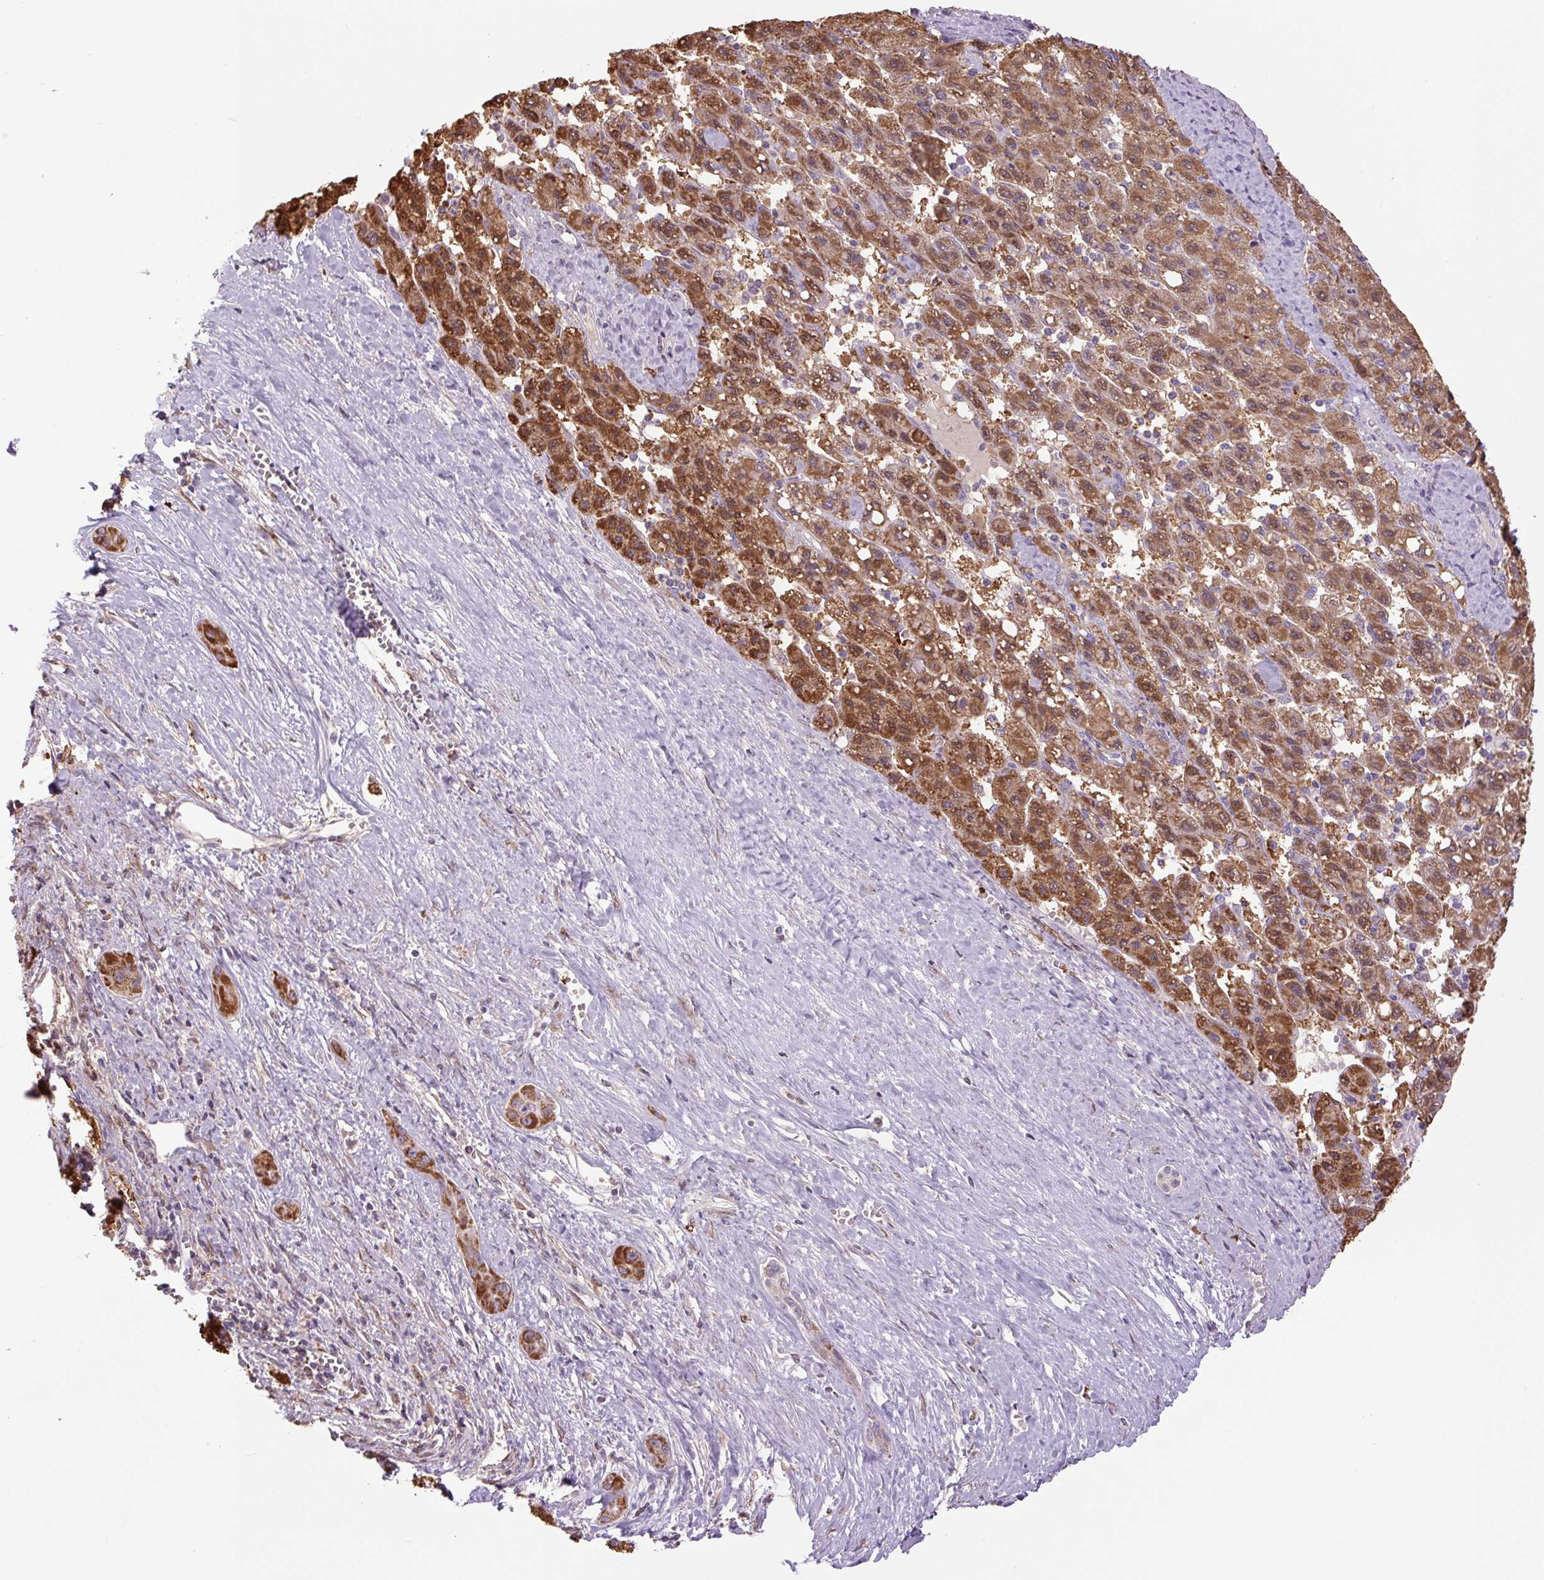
{"staining": {"intensity": "strong", "quantity": ">75%", "location": "cytoplasmic/membranous,nuclear"}, "tissue": "liver cancer", "cell_type": "Tumor cells", "image_type": "cancer", "snomed": [{"axis": "morphology", "description": "Carcinoma, Hepatocellular, NOS"}, {"axis": "topography", "description": "Liver"}], "caption": "Immunohistochemistry (IHC) of hepatocellular carcinoma (liver) demonstrates high levels of strong cytoplasmic/membranous and nuclear staining in about >75% of tumor cells. (brown staining indicates protein expression, while blue staining denotes nuclei).", "gene": "SGF29", "patient": {"sex": "female", "age": 82}}